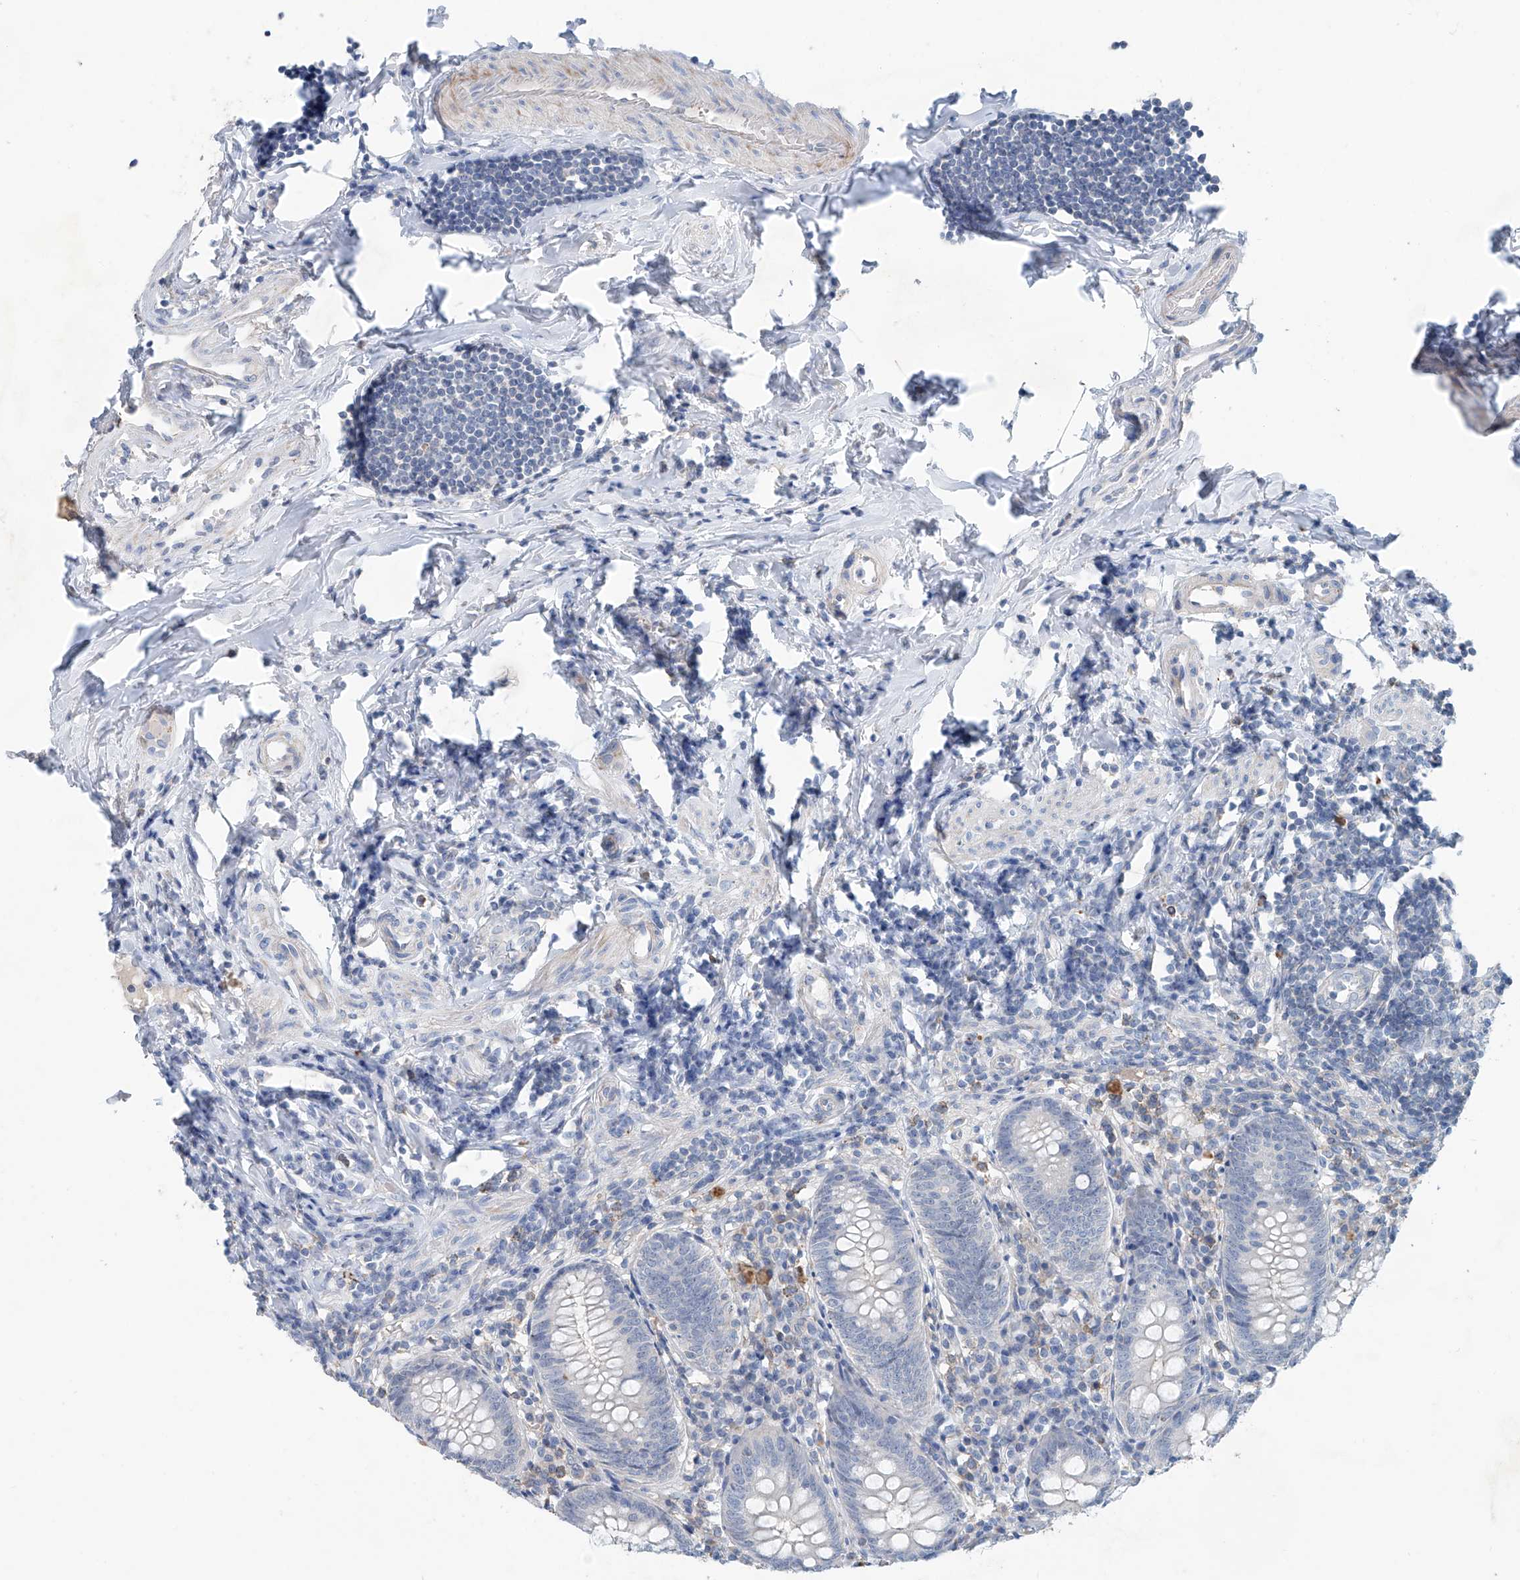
{"staining": {"intensity": "negative", "quantity": "none", "location": "none"}, "tissue": "appendix", "cell_type": "Glandular cells", "image_type": "normal", "snomed": [{"axis": "morphology", "description": "Normal tissue, NOS"}, {"axis": "topography", "description": "Appendix"}], "caption": "Immunohistochemistry (IHC) photomicrograph of benign human appendix stained for a protein (brown), which shows no staining in glandular cells.", "gene": "ANKRD34A", "patient": {"sex": "female", "age": 54}}